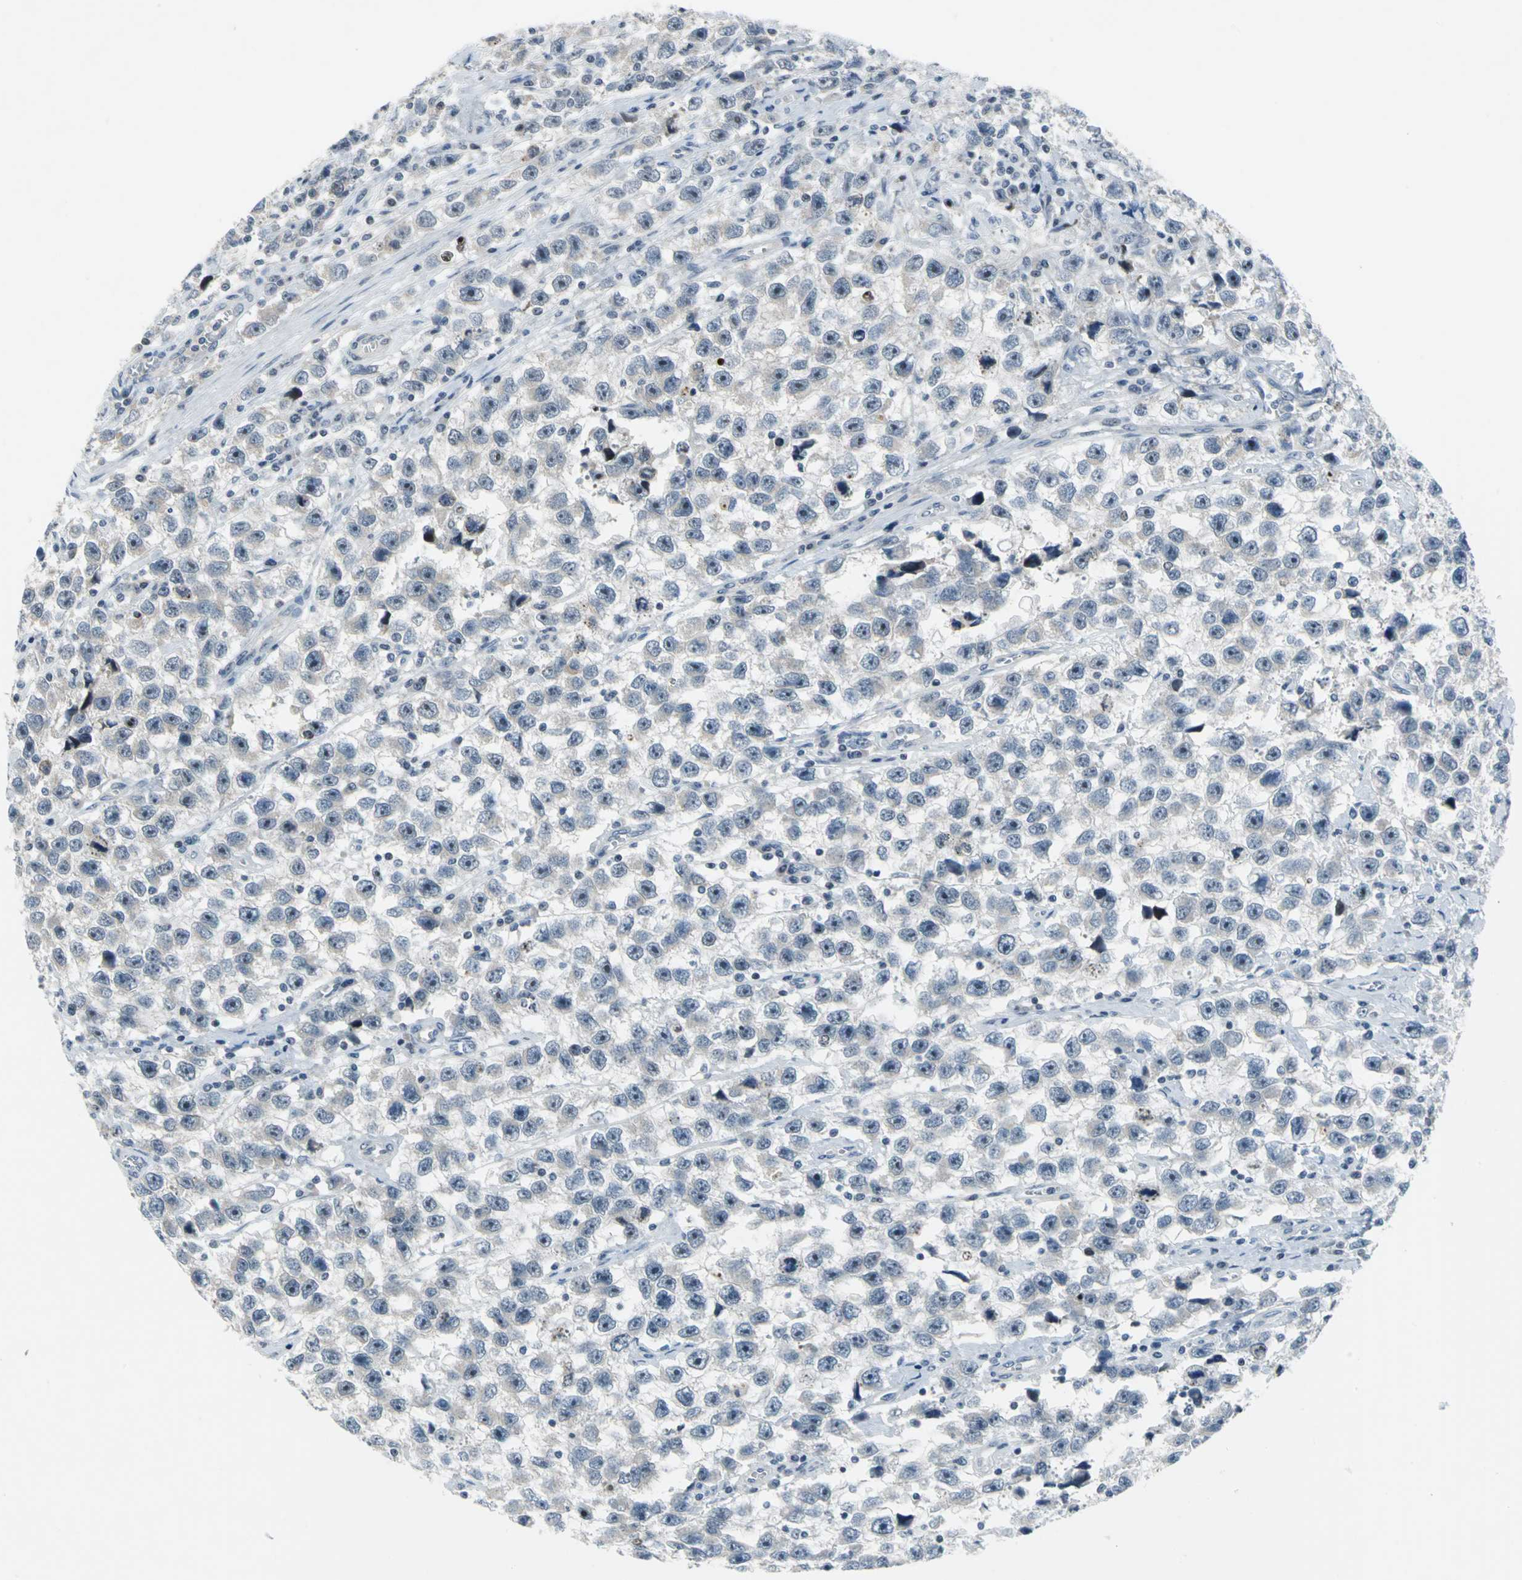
{"staining": {"intensity": "strong", "quantity": ">75%", "location": "nuclear"}, "tissue": "testis cancer", "cell_type": "Tumor cells", "image_type": "cancer", "snomed": [{"axis": "morphology", "description": "Seminoma, NOS"}, {"axis": "topography", "description": "Testis"}], "caption": "This image shows immunohistochemistry (IHC) staining of testis cancer, with high strong nuclear expression in about >75% of tumor cells.", "gene": "MYBBP1A", "patient": {"sex": "male", "age": 33}}